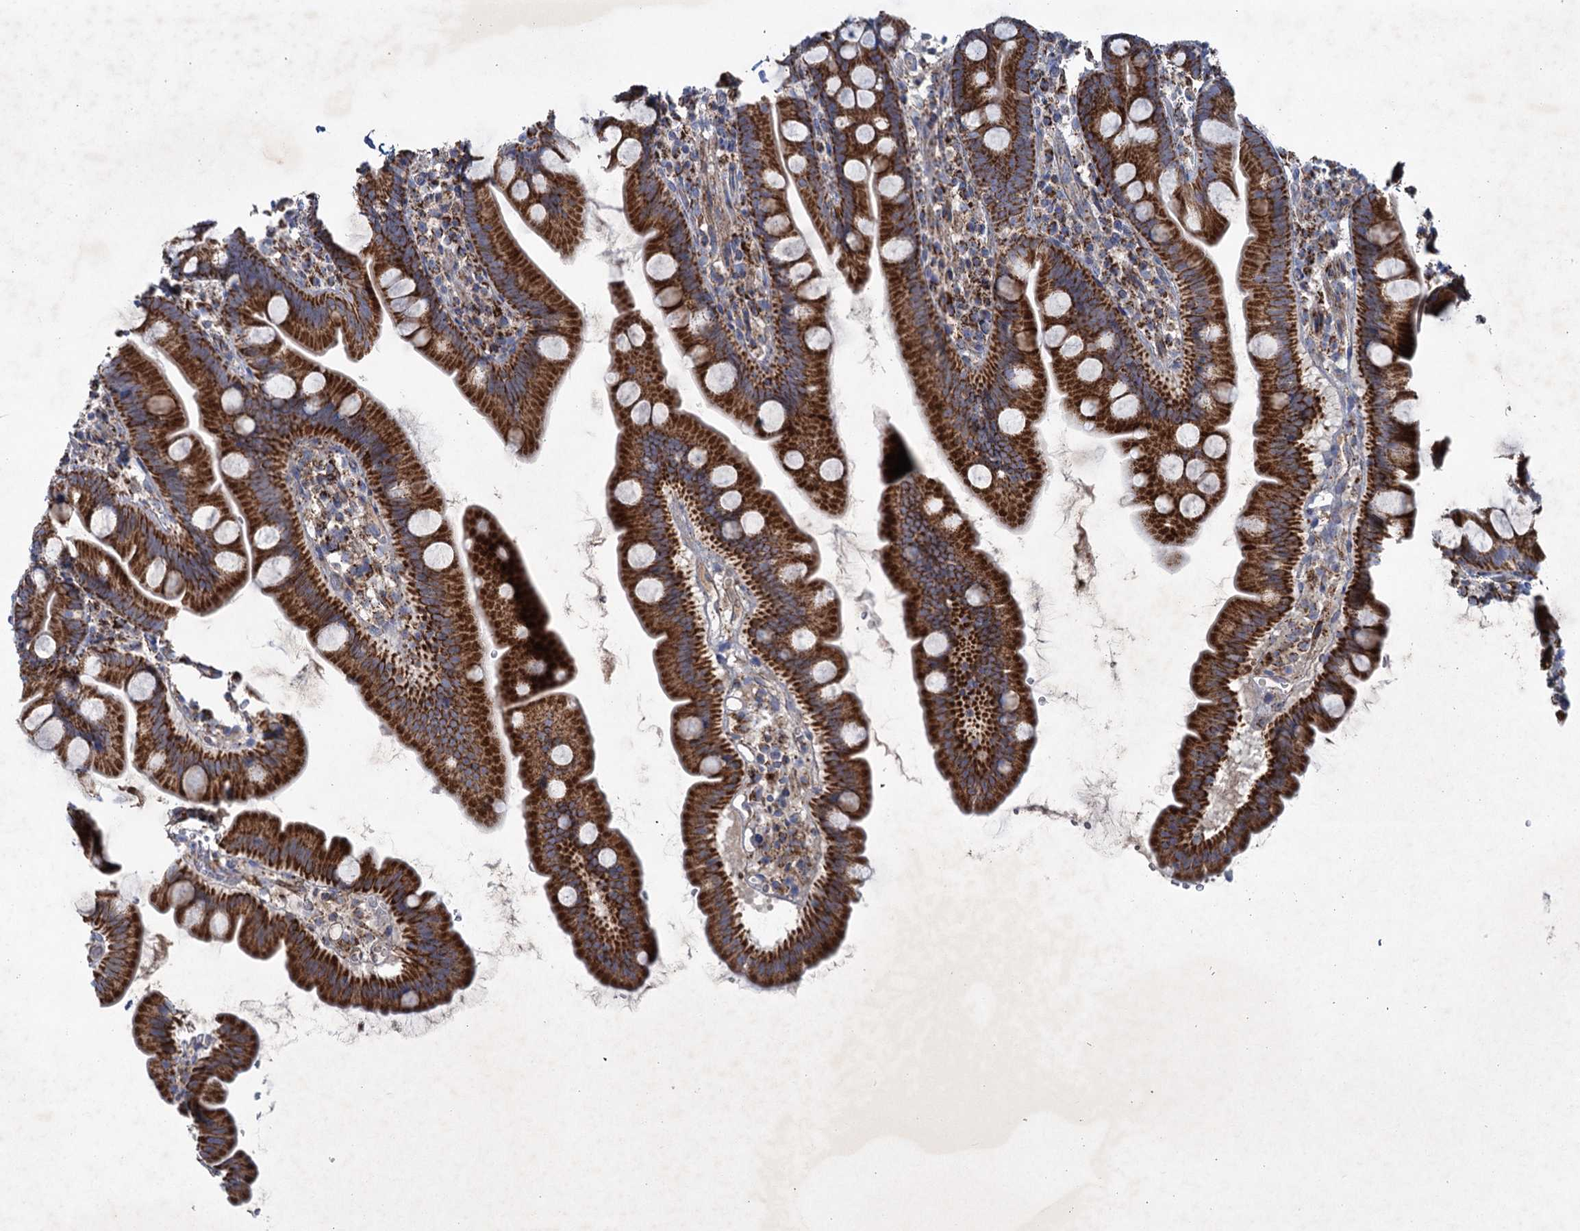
{"staining": {"intensity": "strong", "quantity": ">75%", "location": "cytoplasmic/membranous"}, "tissue": "small intestine", "cell_type": "Glandular cells", "image_type": "normal", "snomed": [{"axis": "morphology", "description": "Normal tissue, NOS"}, {"axis": "topography", "description": "Small intestine"}], "caption": "Unremarkable small intestine was stained to show a protein in brown. There is high levels of strong cytoplasmic/membranous positivity in about >75% of glandular cells. Ihc stains the protein of interest in brown and the nuclei are stained blue.", "gene": "GTPBP3", "patient": {"sex": "female", "age": 68}}